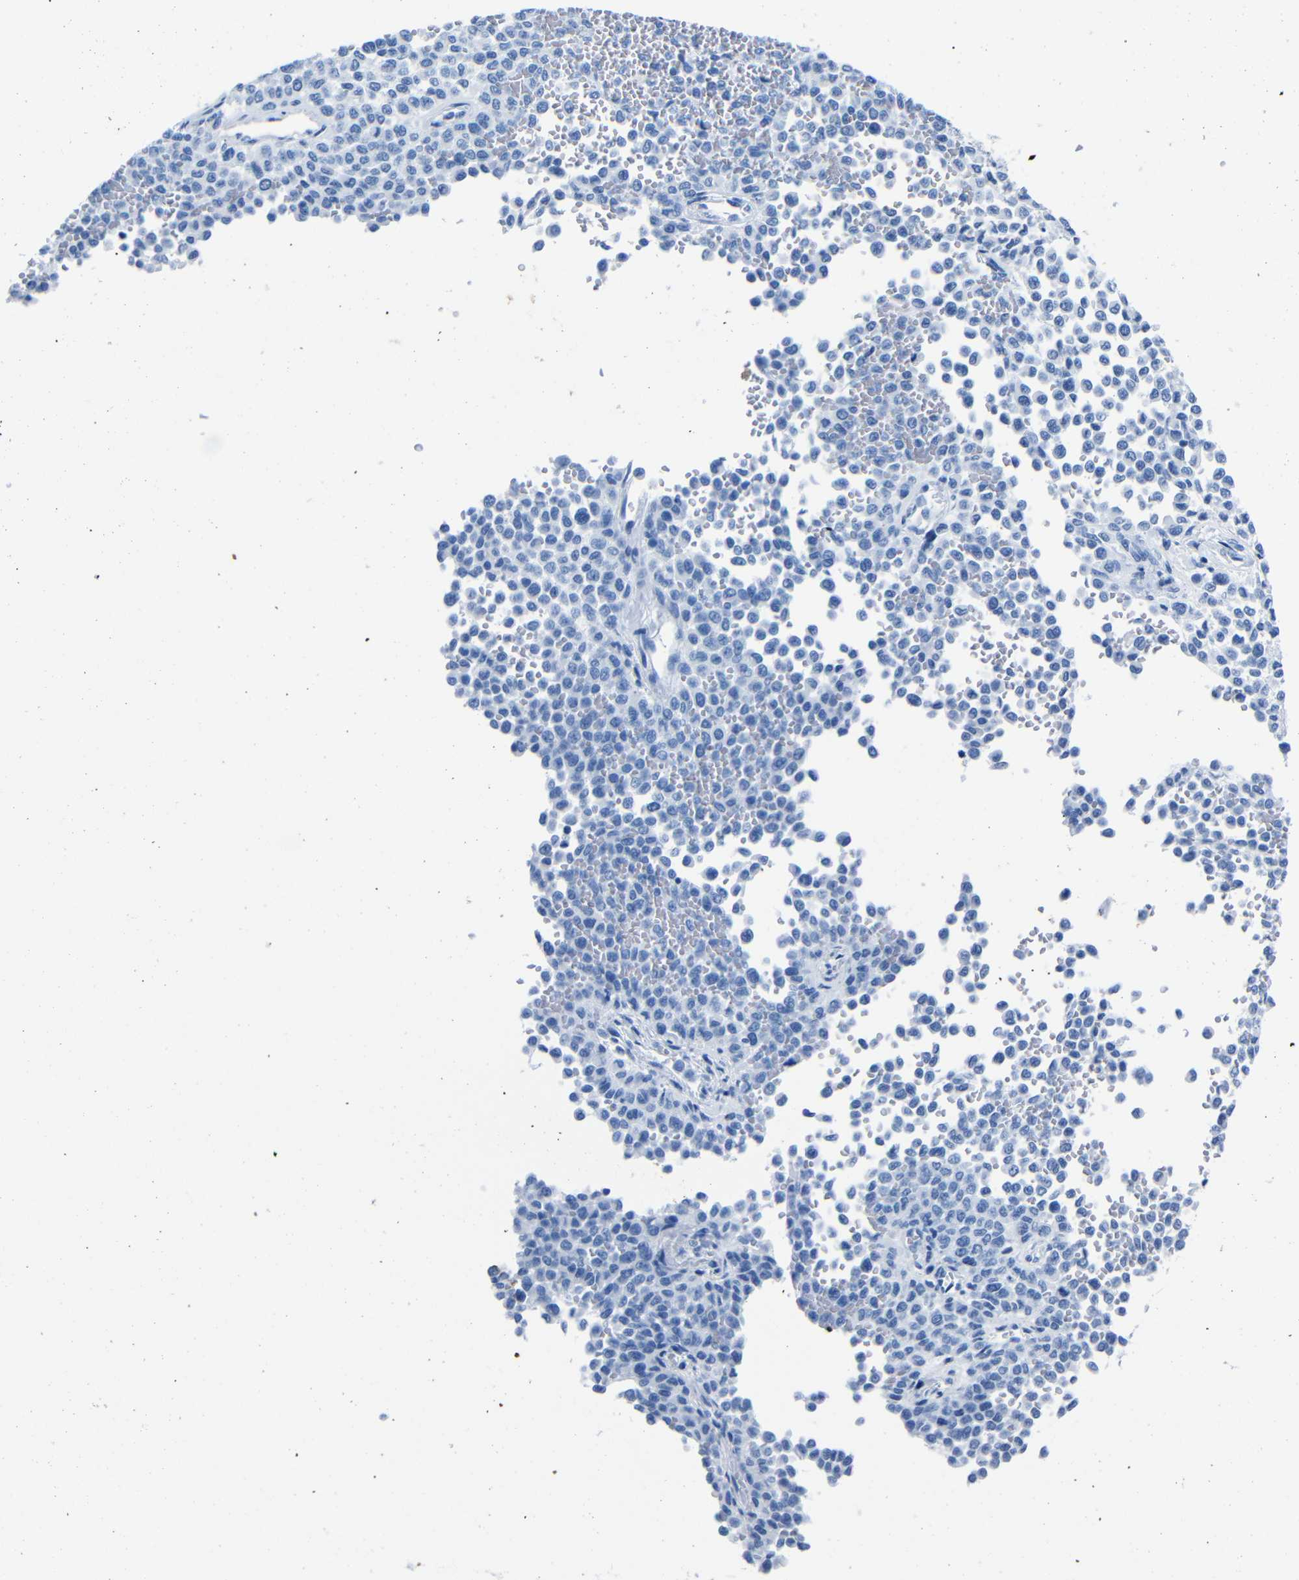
{"staining": {"intensity": "negative", "quantity": "none", "location": "none"}, "tissue": "melanoma", "cell_type": "Tumor cells", "image_type": "cancer", "snomed": [{"axis": "morphology", "description": "Malignant melanoma, Metastatic site"}, {"axis": "topography", "description": "Pancreas"}], "caption": "DAB (3,3'-diaminobenzidine) immunohistochemical staining of human malignant melanoma (metastatic site) reveals no significant expression in tumor cells.", "gene": "CLDN11", "patient": {"sex": "female", "age": 30}}